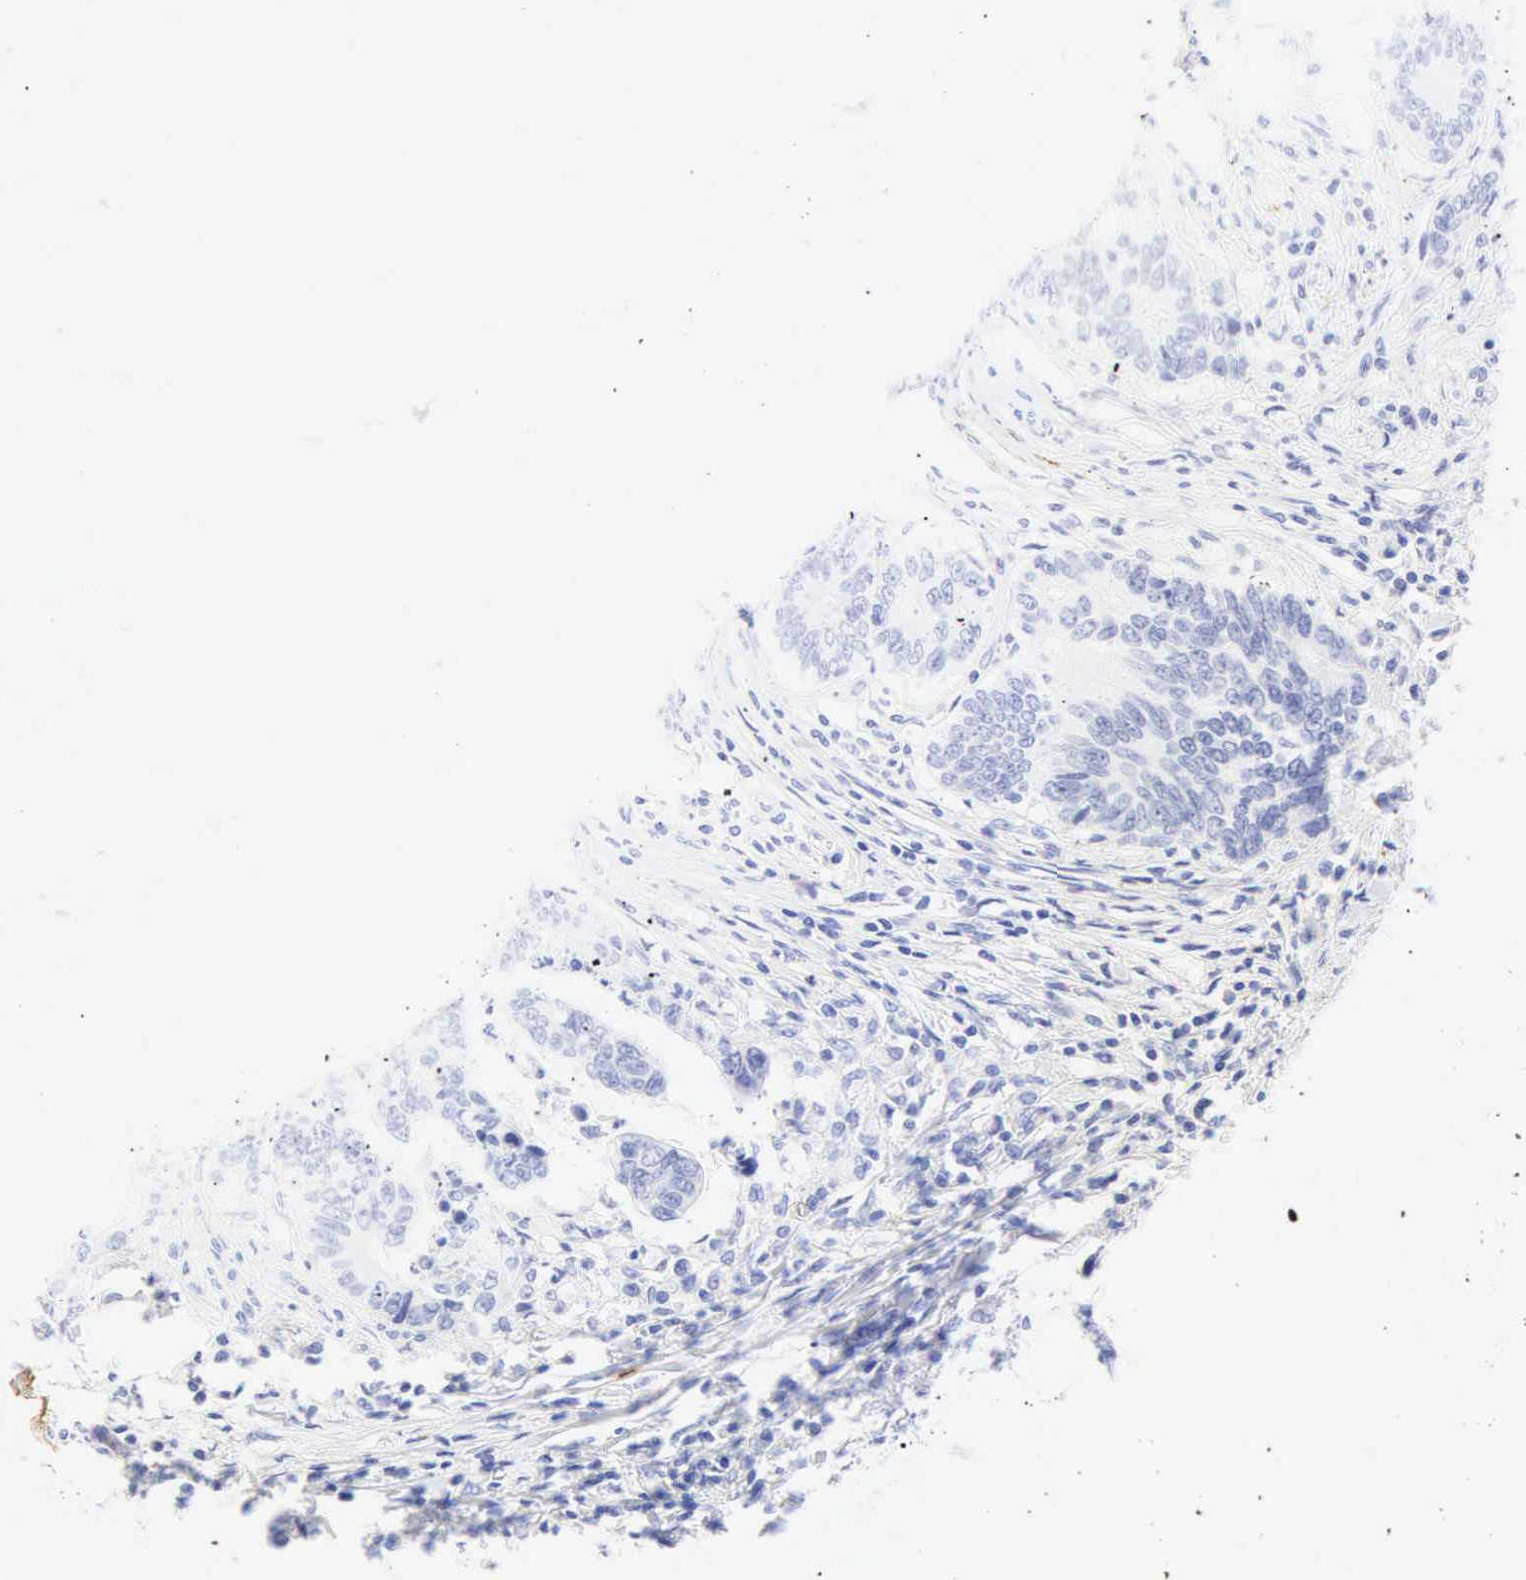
{"staining": {"intensity": "negative", "quantity": "none", "location": "none"}, "tissue": "colorectal cancer", "cell_type": "Tumor cells", "image_type": "cancer", "snomed": [{"axis": "morphology", "description": "Adenocarcinoma, NOS"}, {"axis": "topography", "description": "Colon"}], "caption": "Immunohistochemical staining of colorectal cancer reveals no significant expression in tumor cells.", "gene": "DES", "patient": {"sex": "female", "age": 78}}